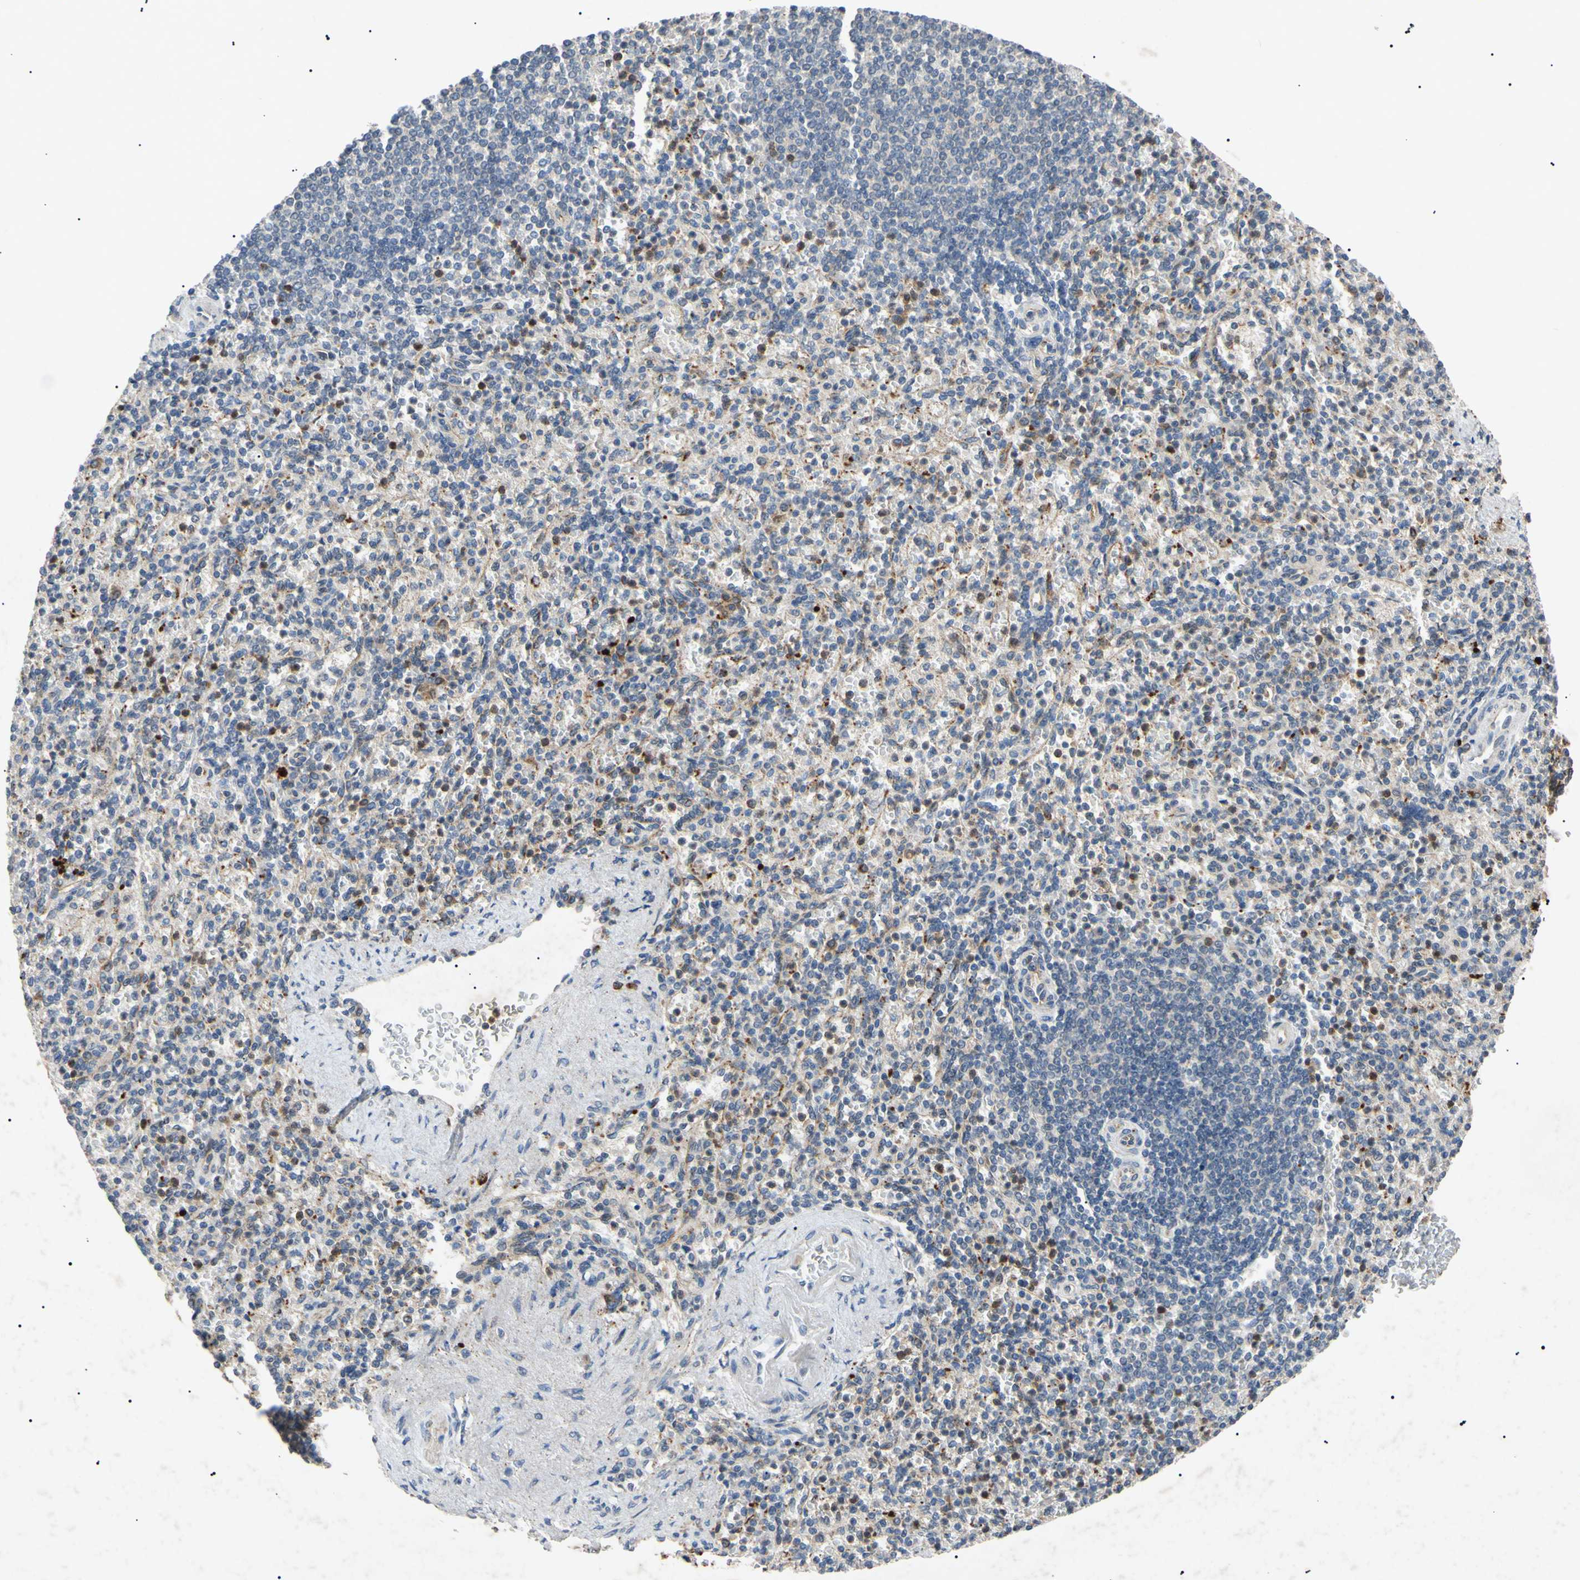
{"staining": {"intensity": "moderate", "quantity": "25%-75%", "location": "cytoplasmic/membranous,nuclear"}, "tissue": "spleen", "cell_type": "Cells in red pulp", "image_type": "normal", "snomed": [{"axis": "morphology", "description": "Normal tissue, NOS"}, {"axis": "topography", "description": "Spleen"}], "caption": "Immunohistochemical staining of unremarkable human spleen displays 25%-75% levels of moderate cytoplasmic/membranous,nuclear protein staining in about 25%-75% of cells in red pulp. (DAB IHC, brown staining for protein, blue staining for nuclei).", "gene": "TUBB4A", "patient": {"sex": "female", "age": 74}}